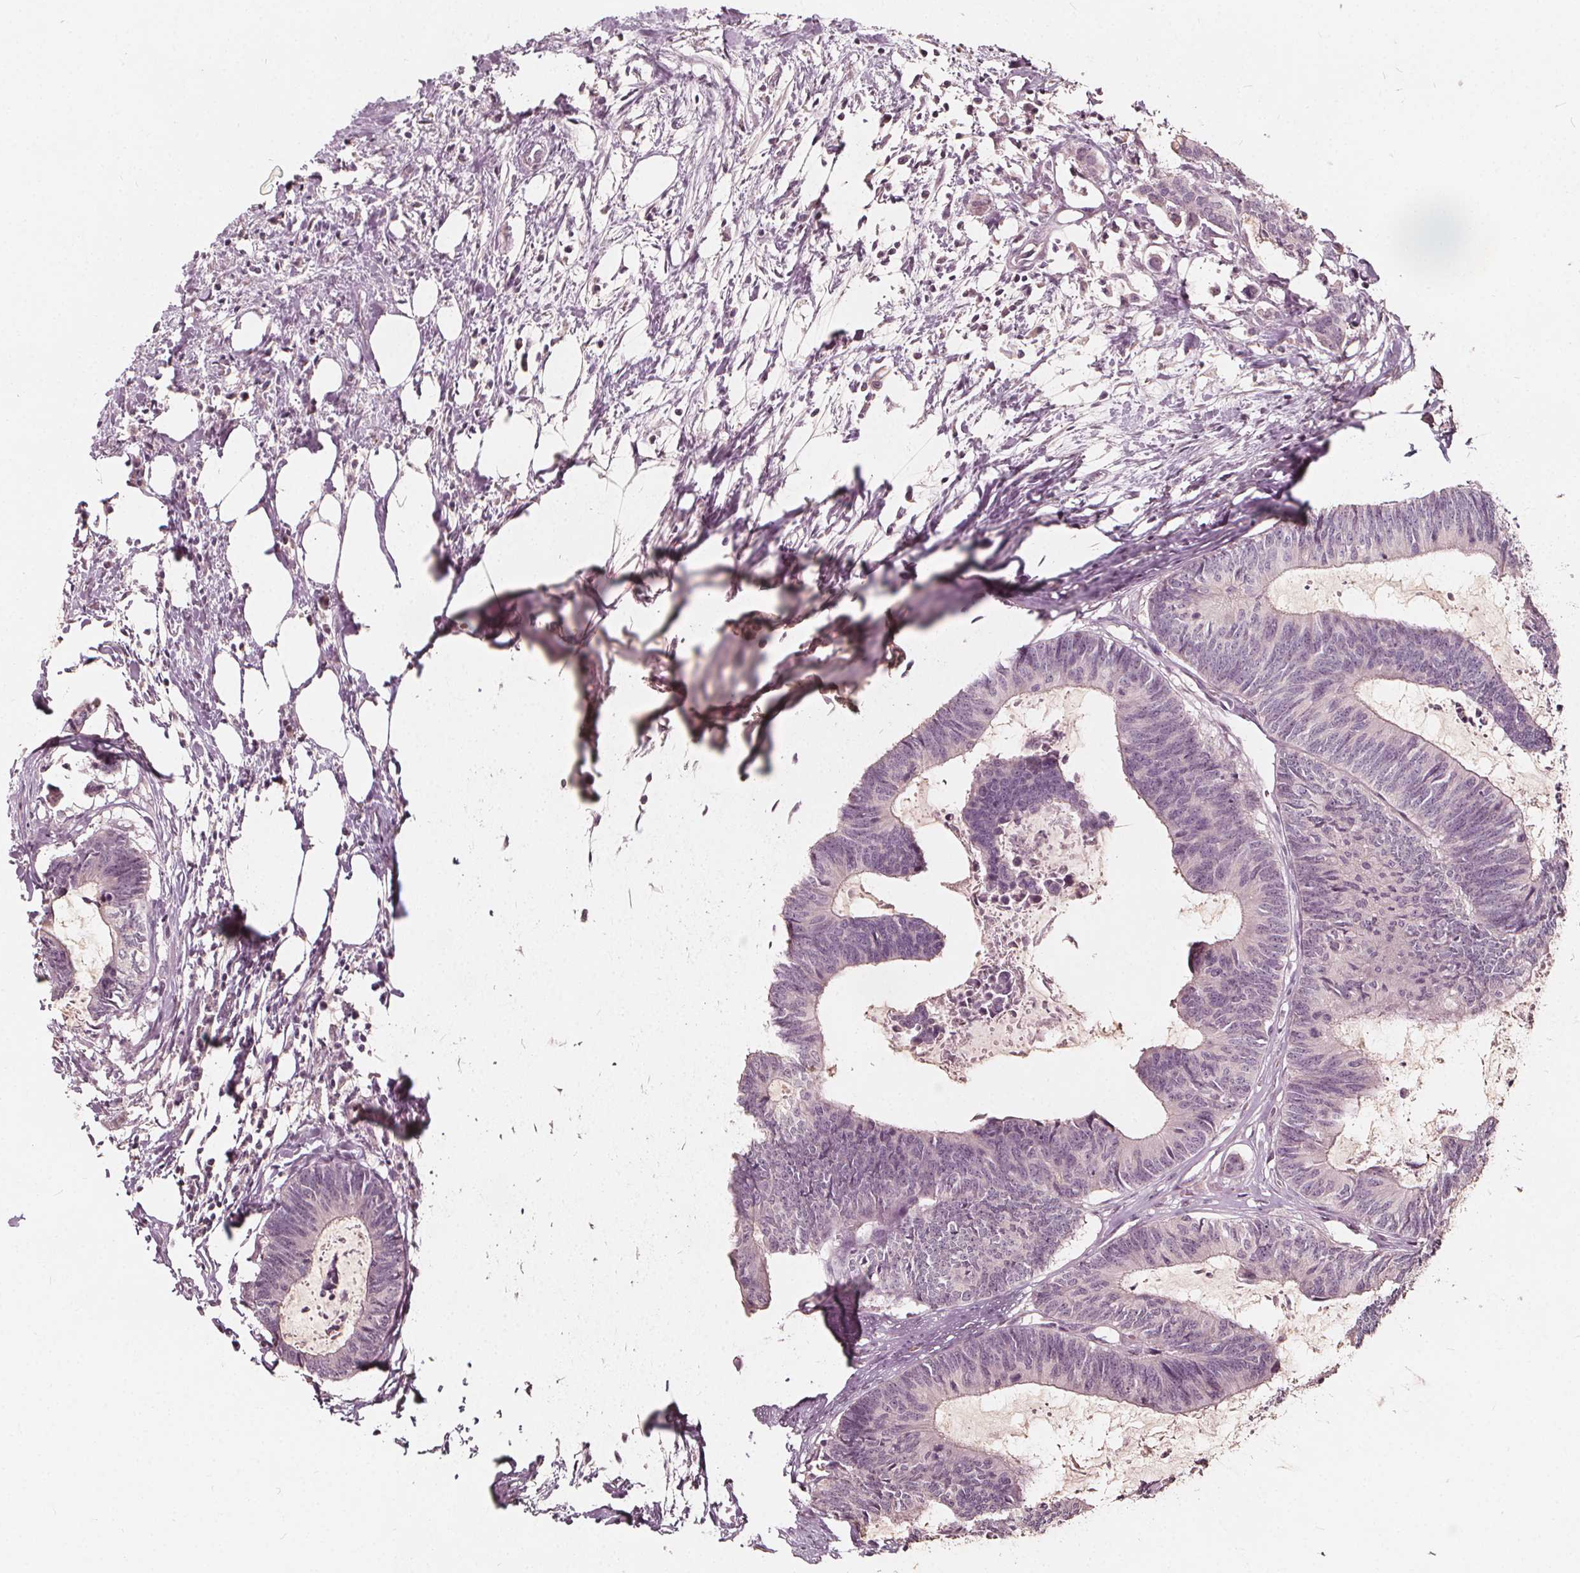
{"staining": {"intensity": "negative", "quantity": "none", "location": "none"}, "tissue": "colorectal cancer", "cell_type": "Tumor cells", "image_type": "cancer", "snomed": [{"axis": "morphology", "description": "Adenocarcinoma, NOS"}, {"axis": "topography", "description": "Colon"}, {"axis": "topography", "description": "Rectum"}], "caption": "IHC micrograph of neoplastic tissue: colorectal cancer stained with DAB (3,3'-diaminobenzidine) reveals no significant protein expression in tumor cells.", "gene": "NPC1L1", "patient": {"sex": "male", "age": 57}}